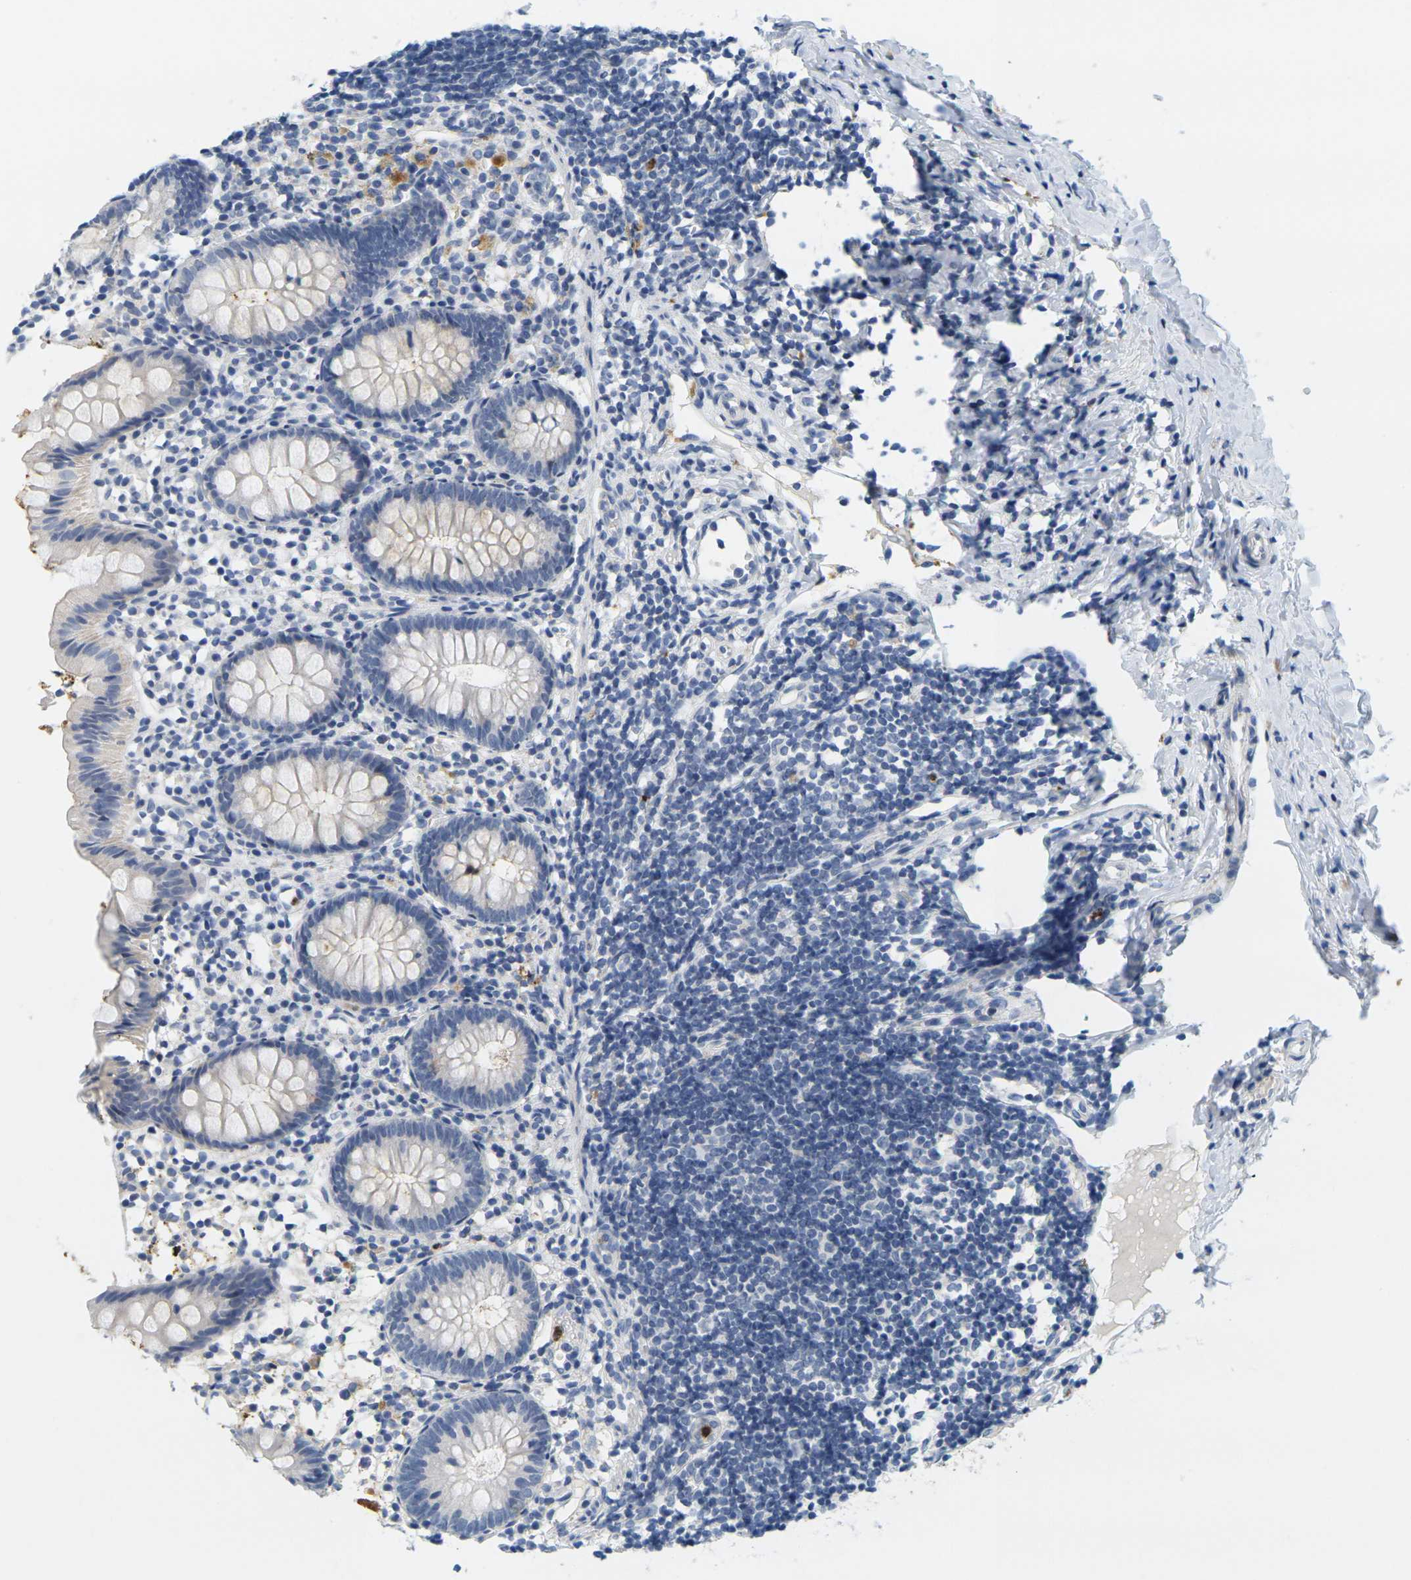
{"staining": {"intensity": "negative", "quantity": "none", "location": "none"}, "tissue": "appendix", "cell_type": "Glandular cells", "image_type": "normal", "snomed": [{"axis": "morphology", "description": "Normal tissue, NOS"}, {"axis": "topography", "description": "Appendix"}], "caption": "This is an IHC photomicrograph of benign appendix. There is no staining in glandular cells.", "gene": "KLK5", "patient": {"sex": "female", "age": 20}}